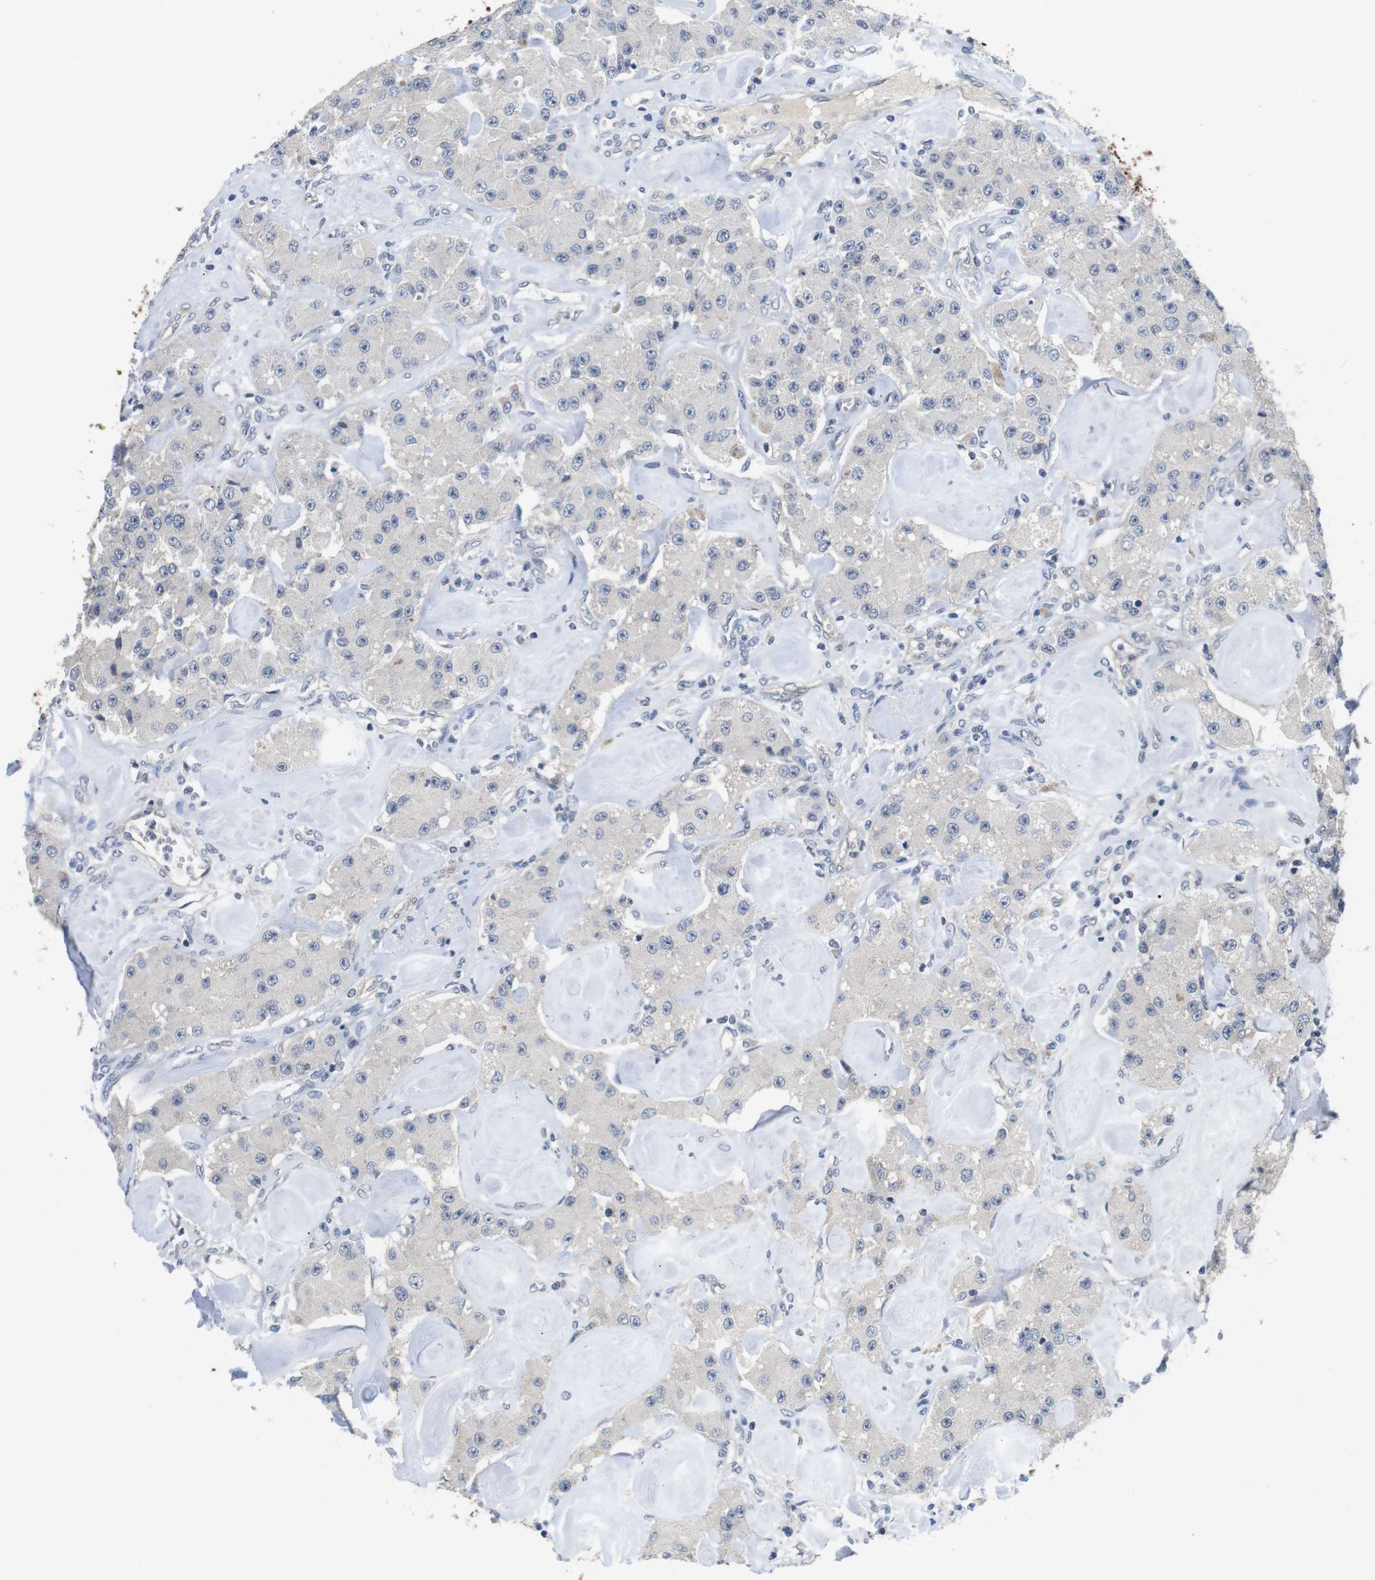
{"staining": {"intensity": "negative", "quantity": "none", "location": "none"}, "tissue": "carcinoid", "cell_type": "Tumor cells", "image_type": "cancer", "snomed": [{"axis": "morphology", "description": "Carcinoid, malignant, NOS"}, {"axis": "topography", "description": "Pancreas"}], "caption": "Immunohistochemical staining of human malignant carcinoid exhibits no significant positivity in tumor cells.", "gene": "NECTIN1", "patient": {"sex": "male", "age": 41}}